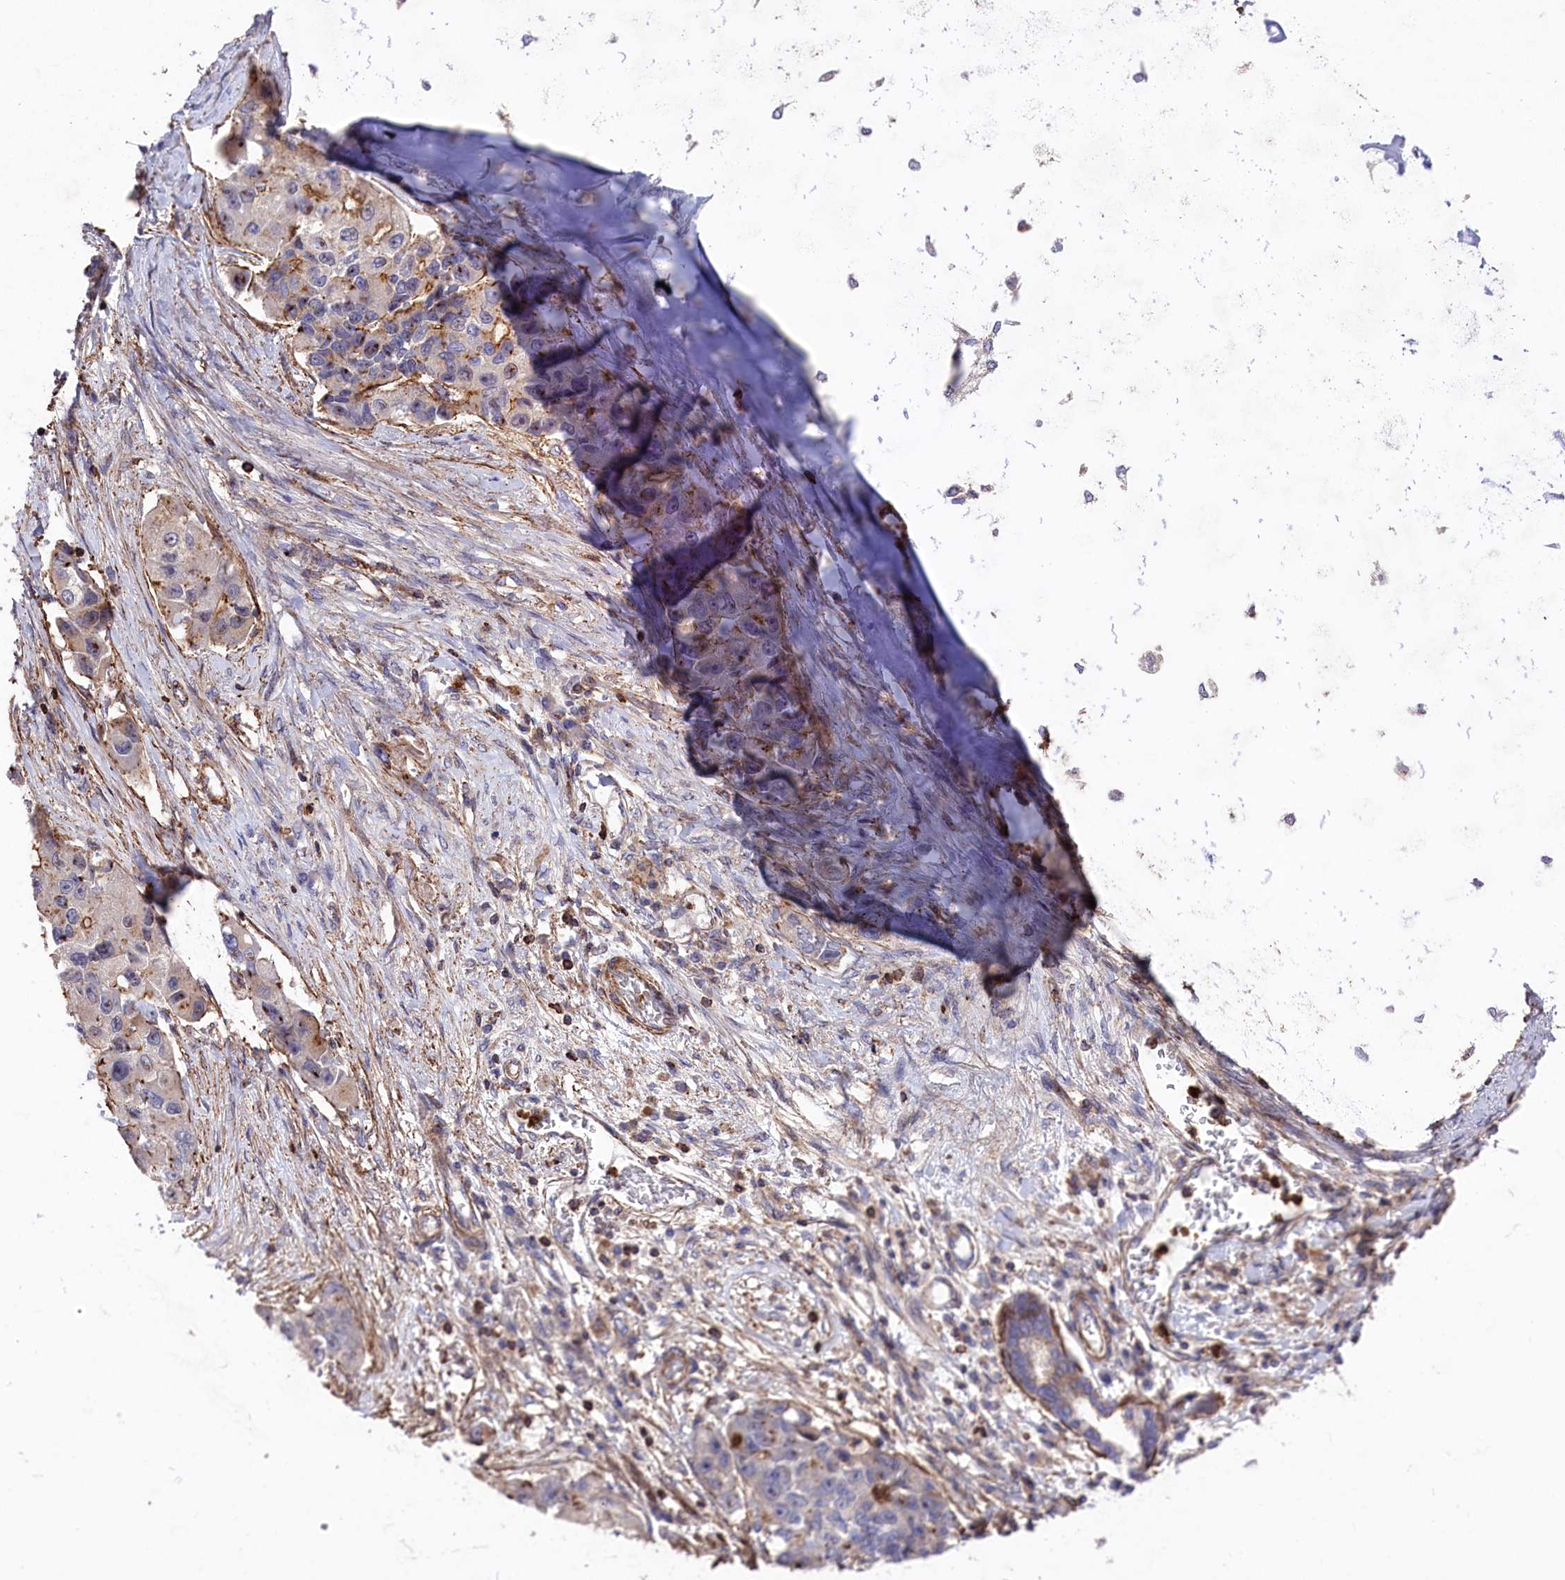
{"staining": {"intensity": "weak", "quantity": "<25%", "location": "cytoplasmic/membranous"}, "tissue": "lung cancer", "cell_type": "Tumor cells", "image_type": "cancer", "snomed": [{"axis": "morphology", "description": "Adenocarcinoma, NOS"}, {"axis": "topography", "description": "Lung"}], "caption": "The immunohistochemistry (IHC) image has no significant expression in tumor cells of lung cancer (adenocarcinoma) tissue.", "gene": "RAPSN", "patient": {"sex": "female", "age": 54}}